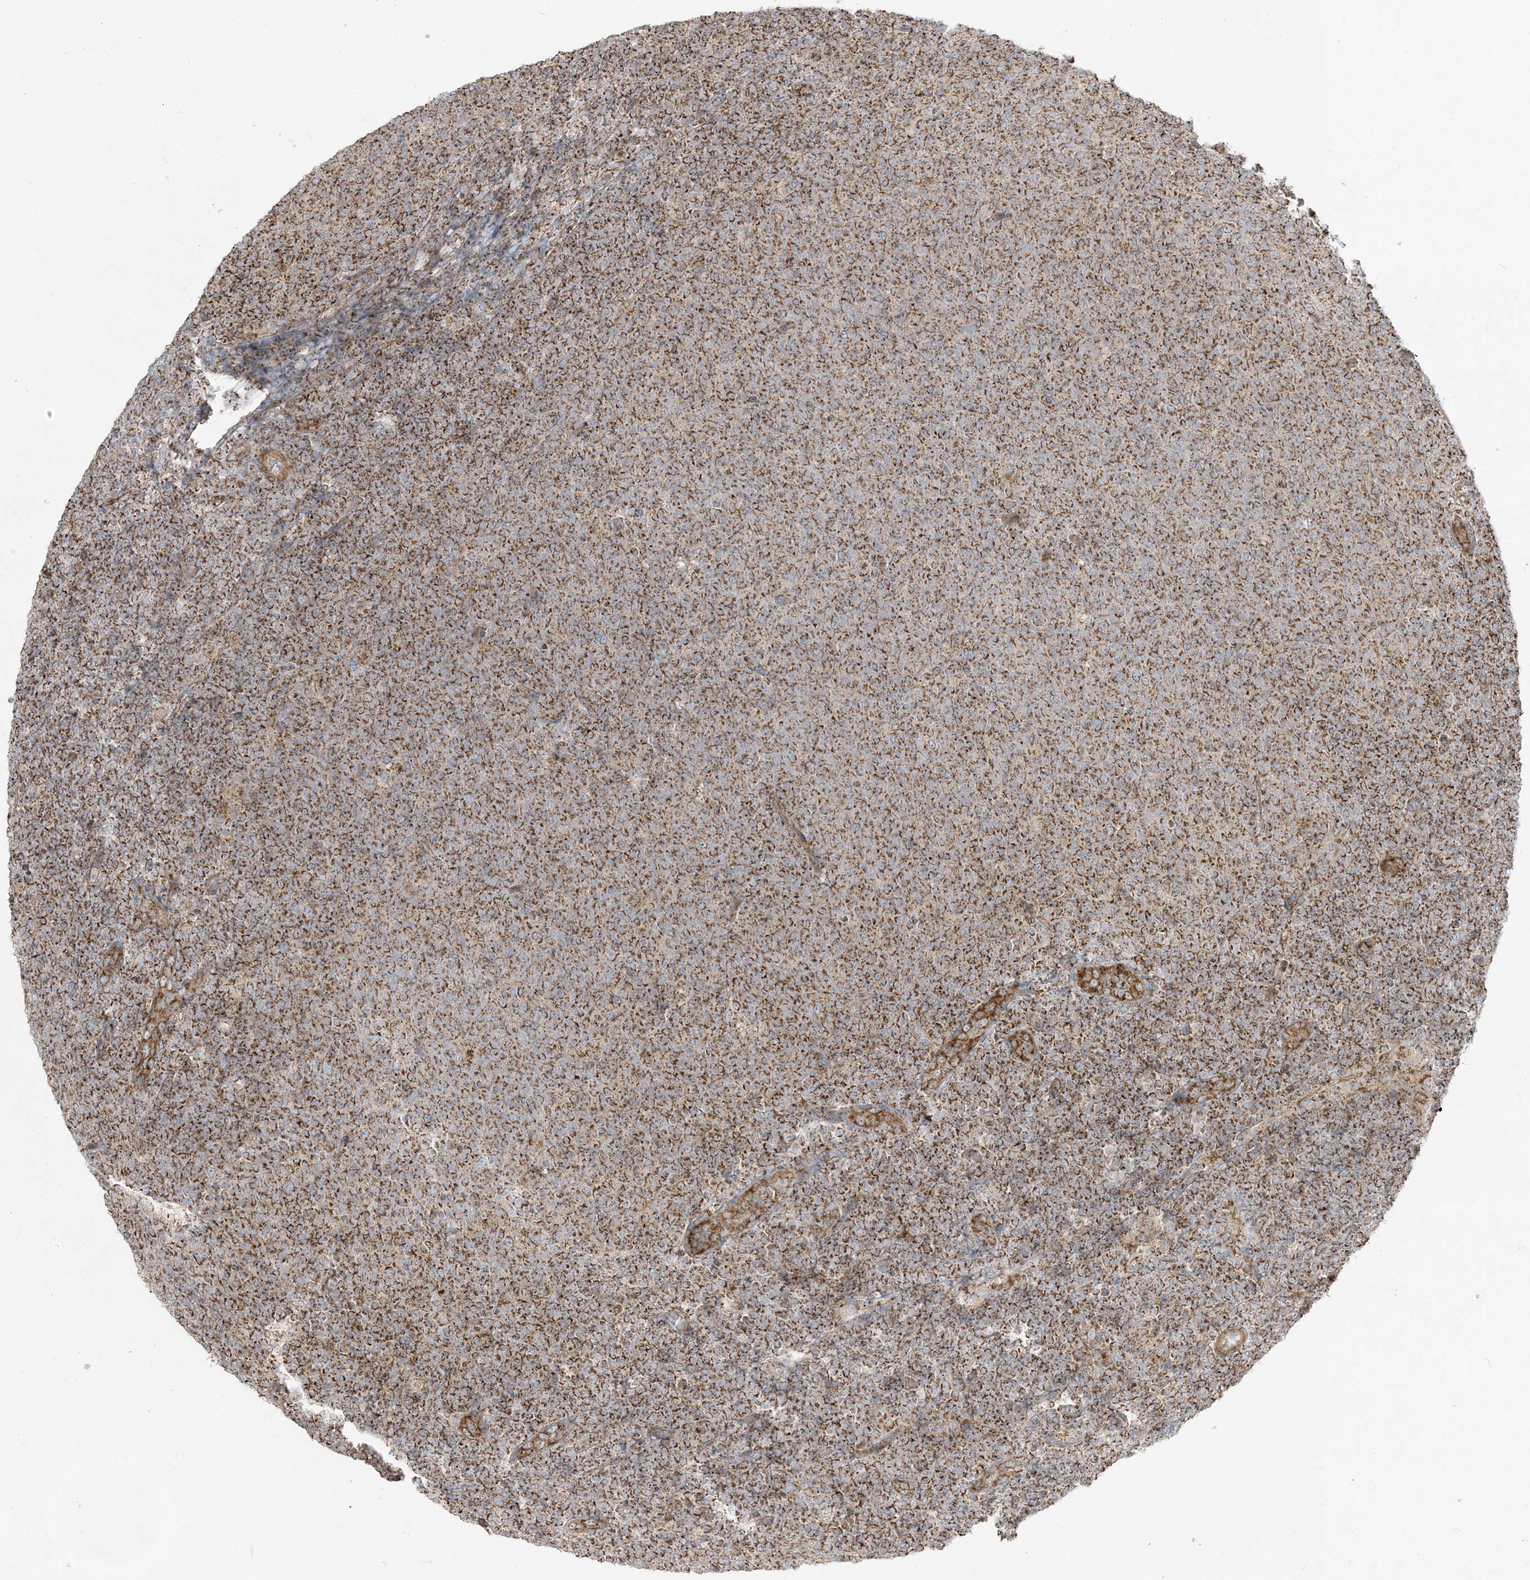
{"staining": {"intensity": "strong", "quantity": ">75%", "location": "cytoplasmic/membranous"}, "tissue": "lymphoma", "cell_type": "Tumor cells", "image_type": "cancer", "snomed": [{"axis": "morphology", "description": "Malignant lymphoma, non-Hodgkin's type, Low grade"}, {"axis": "topography", "description": "Lymph node"}], "caption": "This histopathology image exhibits immunohistochemistry (IHC) staining of lymphoma, with high strong cytoplasmic/membranous positivity in about >75% of tumor cells.", "gene": "AARS2", "patient": {"sex": "male", "age": 66}}